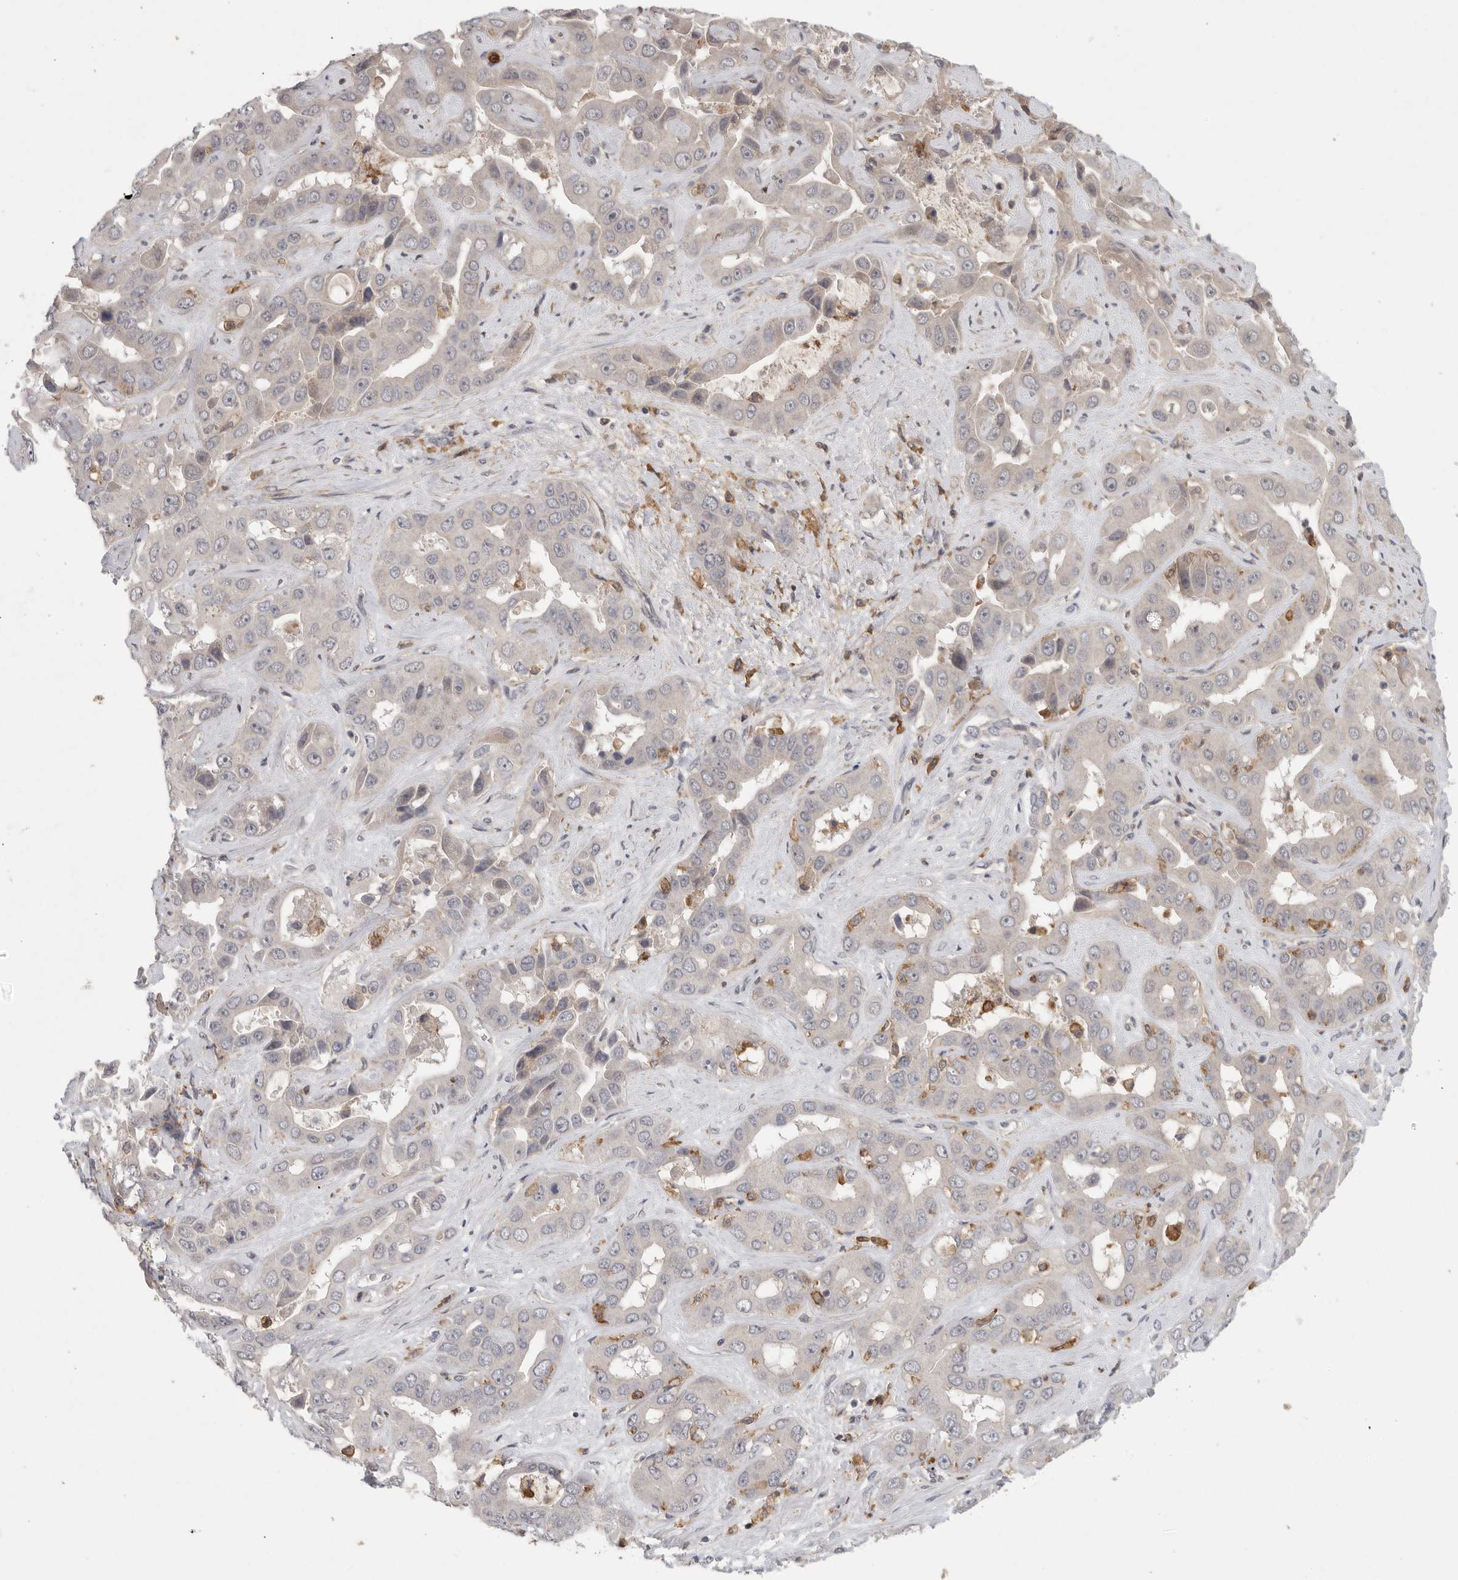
{"staining": {"intensity": "negative", "quantity": "none", "location": "none"}, "tissue": "liver cancer", "cell_type": "Tumor cells", "image_type": "cancer", "snomed": [{"axis": "morphology", "description": "Cholangiocarcinoma"}, {"axis": "topography", "description": "Liver"}], "caption": "Cholangiocarcinoma (liver) was stained to show a protein in brown. There is no significant staining in tumor cells.", "gene": "SIGLEC10", "patient": {"sex": "female", "age": 52}}